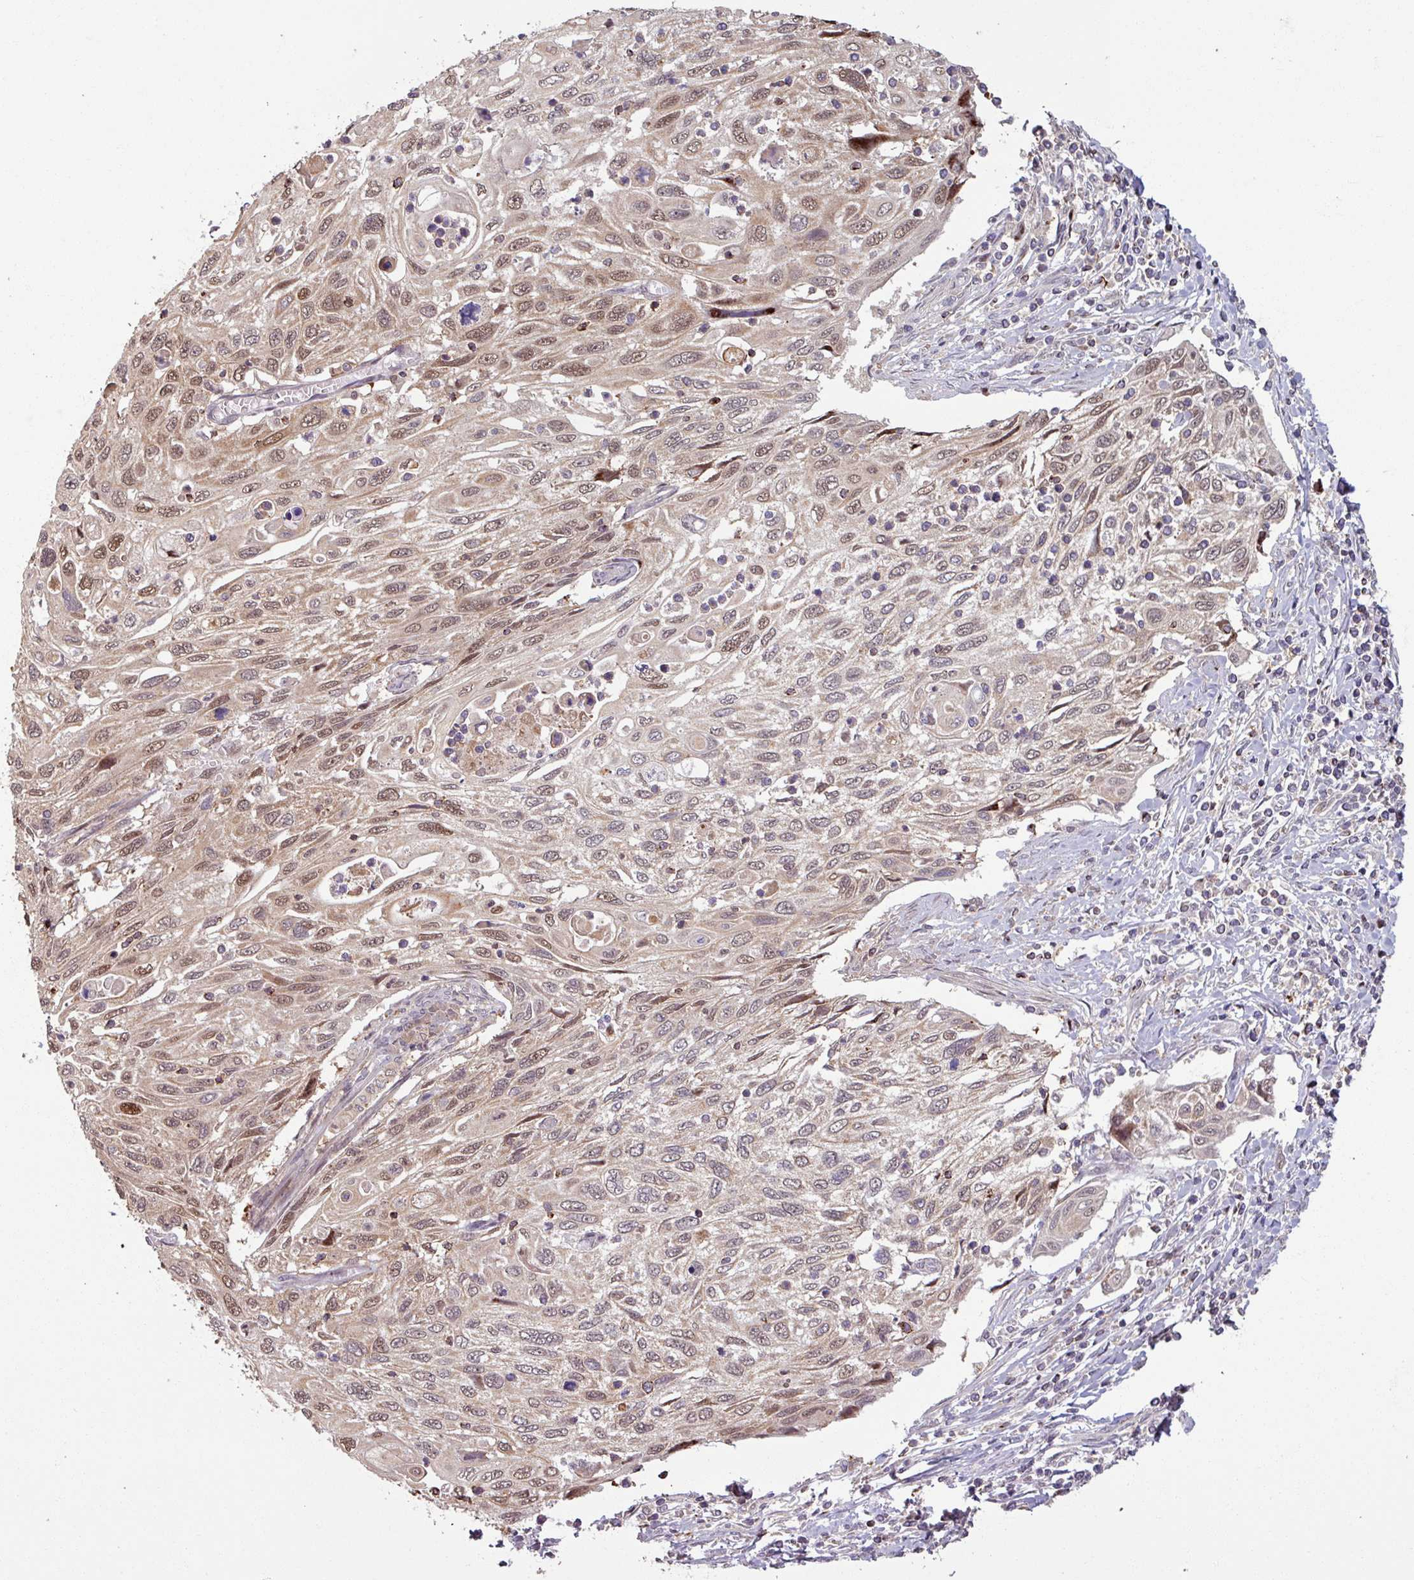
{"staining": {"intensity": "moderate", "quantity": ">75%", "location": "nuclear"}, "tissue": "cervical cancer", "cell_type": "Tumor cells", "image_type": "cancer", "snomed": [{"axis": "morphology", "description": "Squamous cell carcinoma, NOS"}, {"axis": "topography", "description": "Cervix"}], "caption": "Immunohistochemistry (IHC) of cervical cancer reveals medium levels of moderate nuclear expression in approximately >75% of tumor cells.", "gene": "OR6B1", "patient": {"sex": "female", "age": 70}}